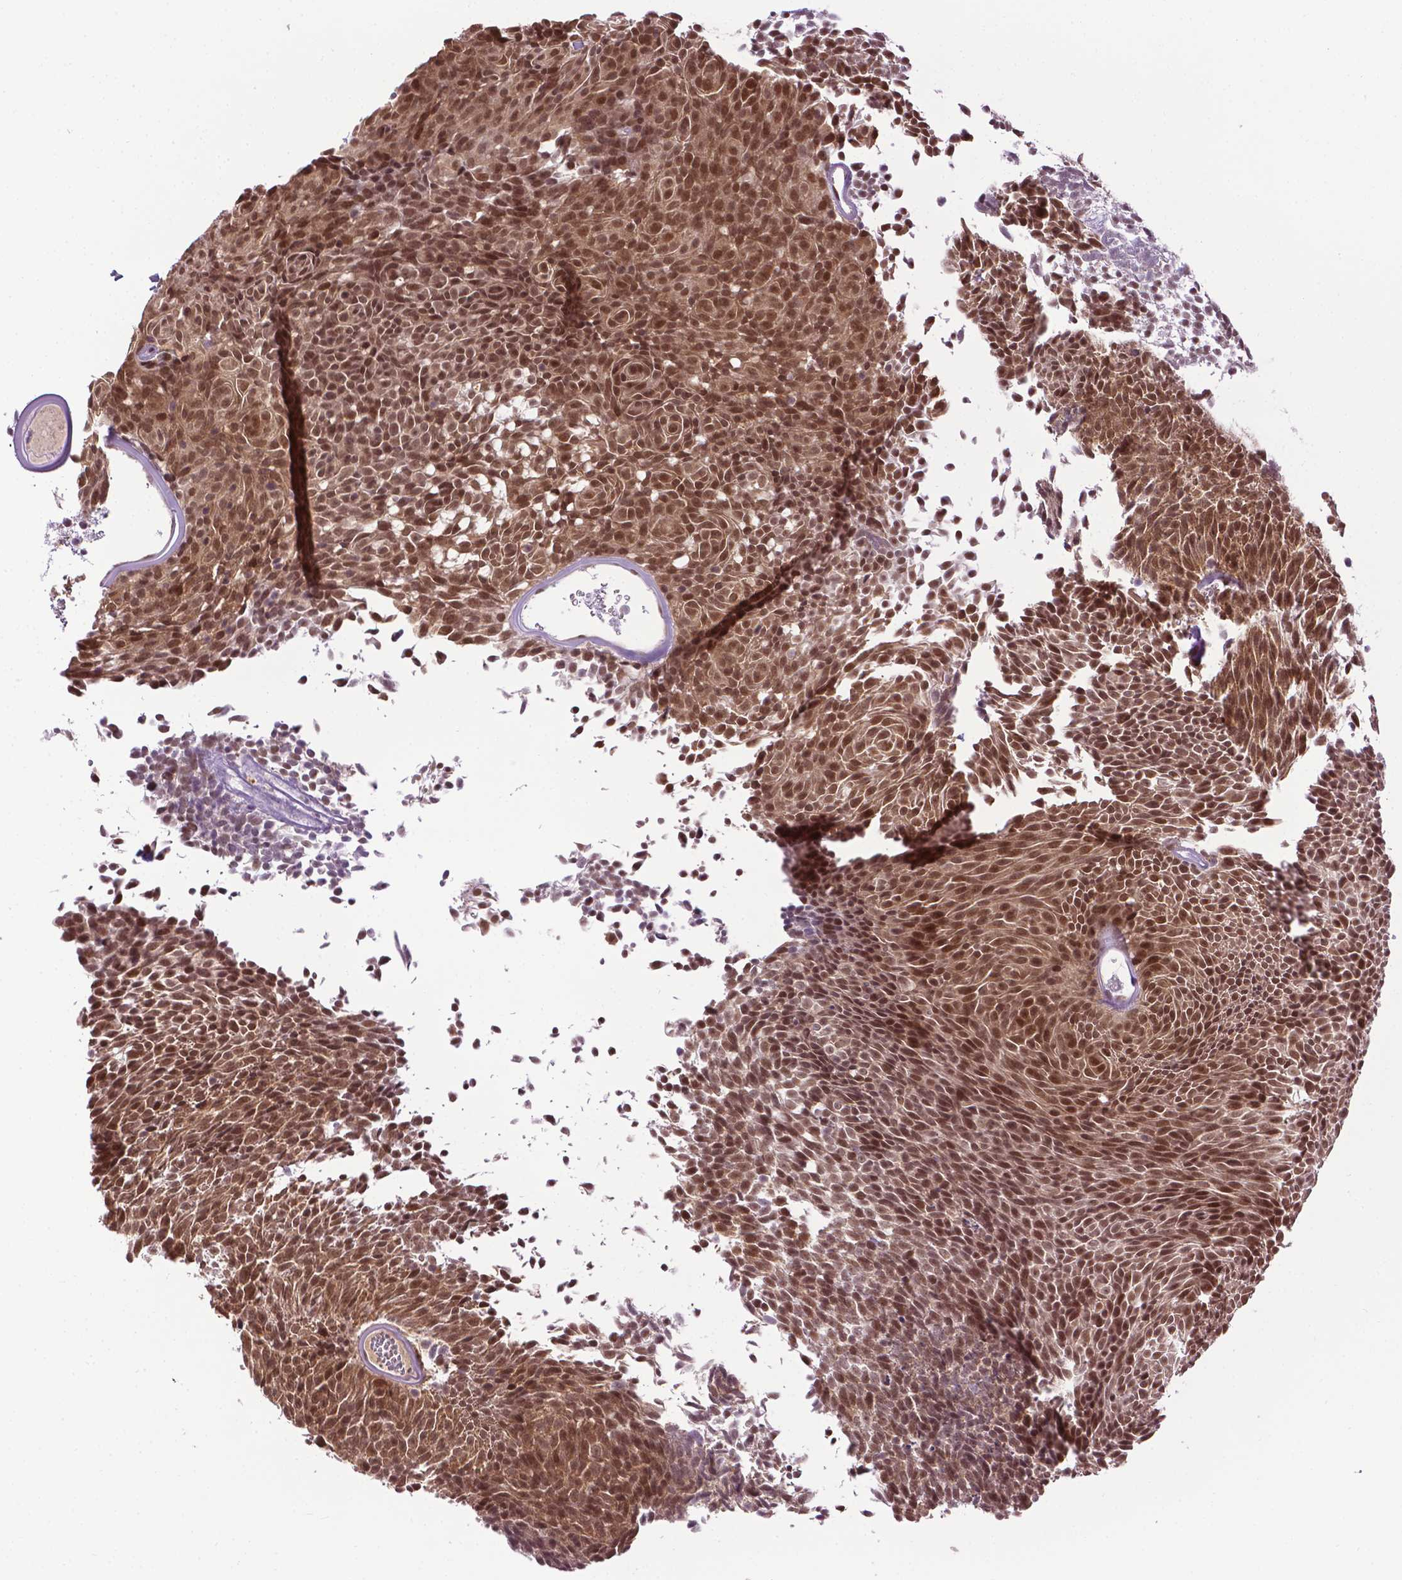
{"staining": {"intensity": "moderate", "quantity": ">75%", "location": "nuclear"}, "tissue": "urothelial cancer", "cell_type": "Tumor cells", "image_type": "cancer", "snomed": [{"axis": "morphology", "description": "Urothelial carcinoma, Low grade"}, {"axis": "topography", "description": "Urinary bladder"}], "caption": "Protein positivity by immunohistochemistry (IHC) shows moderate nuclear staining in approximately >75% of tumor cells in urothelial carcinoma (low-grade). (DAB (3,3'-diaminobenzidine) IHC, brown staining for protein, blue staining for nuclei).", "gene": "UBQLN4", "patient": {"sex": "male", "age": 77}}